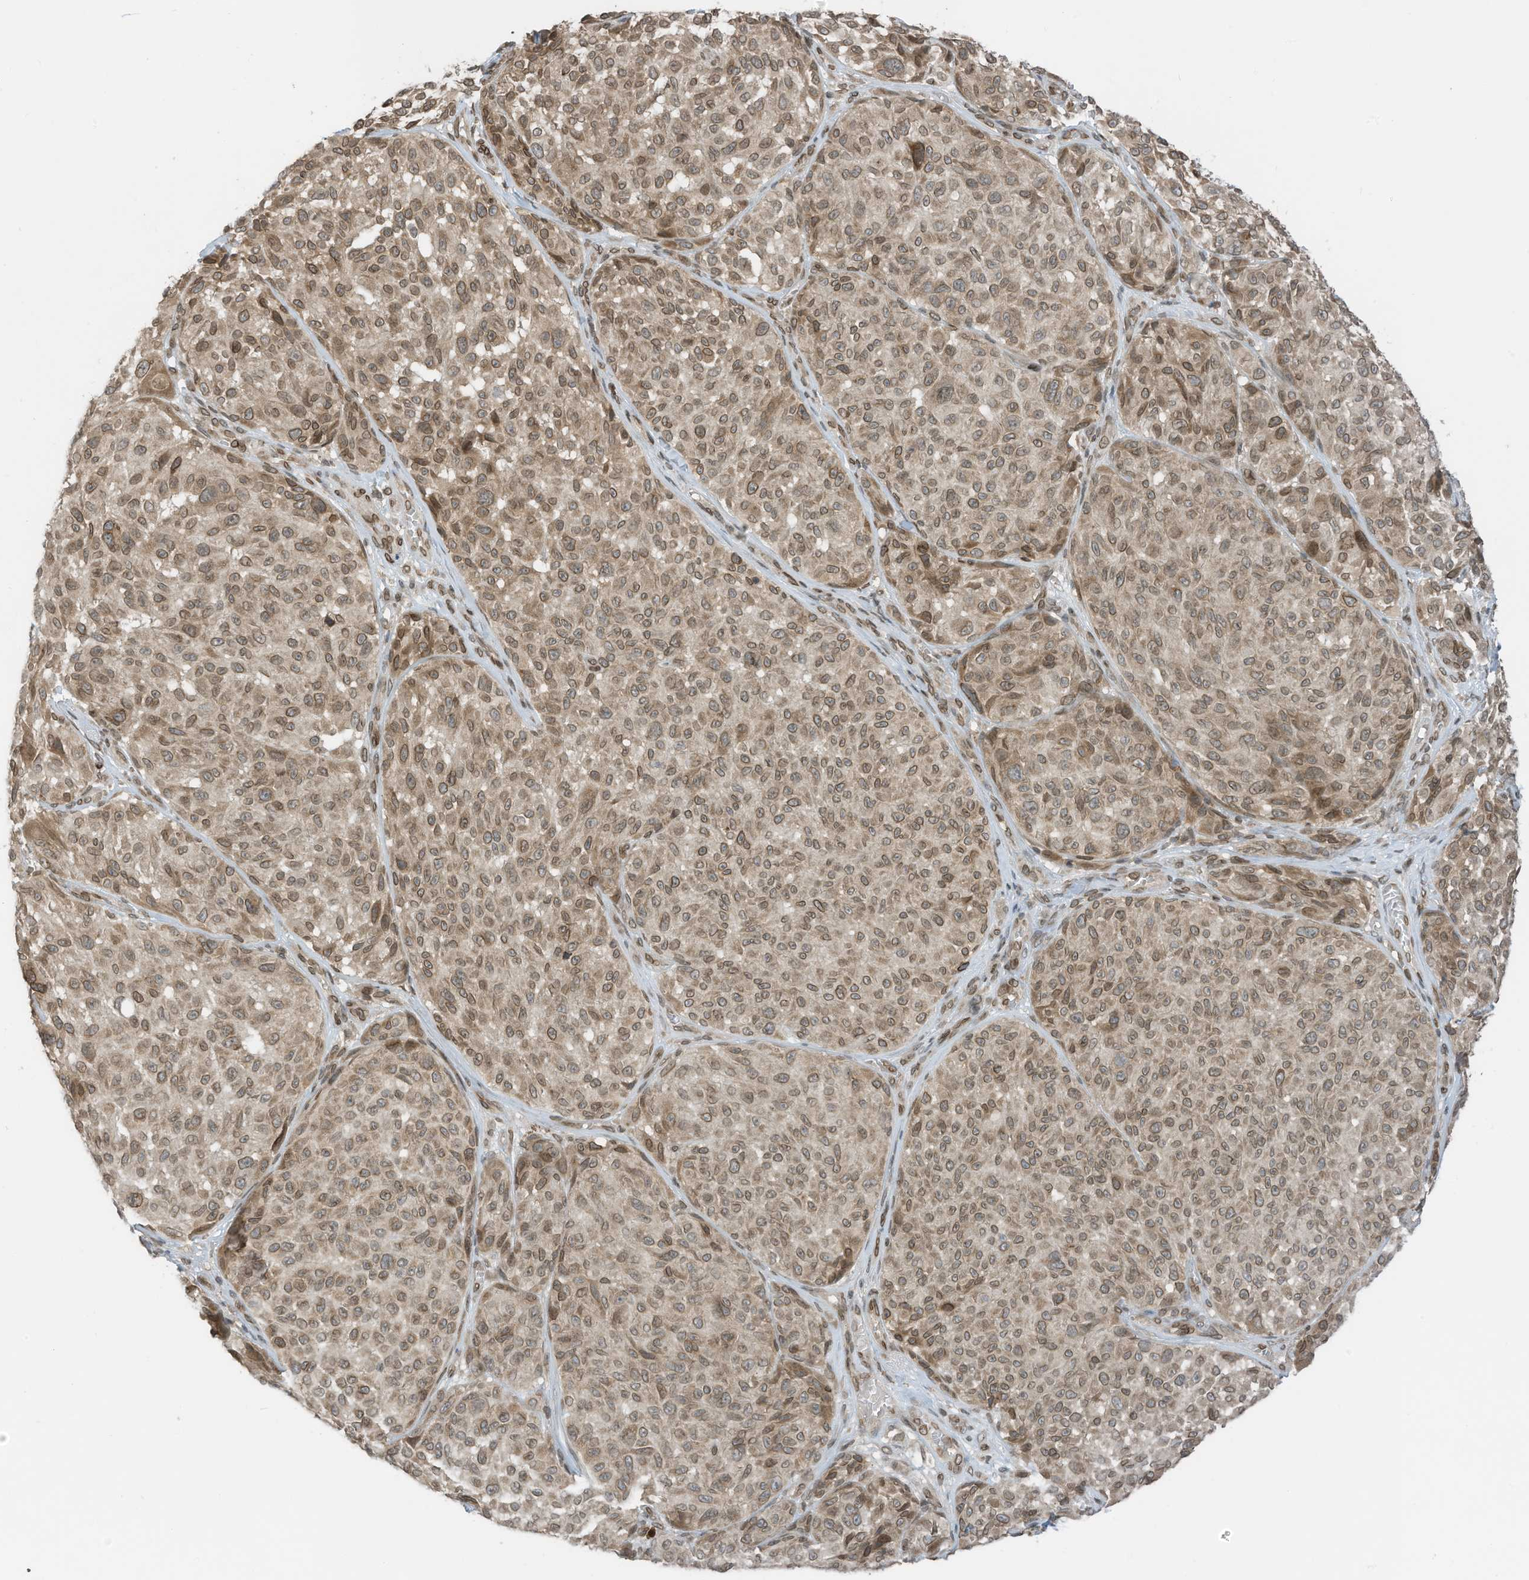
{"staining": {"intensity": "moderate", "quantity": ">75%", "location": "cytoplasmic/membranous,nuclear"}, "tissue": "melanoma", "cell_type": "Tumor cells", "image_type": "cancer", "snomed": [{"axis": "morphology", "description": "Malignant melanoma, NOS"}, {"axis": "topography", "description": "Skin"}], "caption": "Melanoma stained with a brown dye demonstrates moderate cytoplasmic/membranous and nuclear positive staining in about >75% of tumor cells.", "gene": "RABL3", "patient": {"sex": "male", "age": 83}}